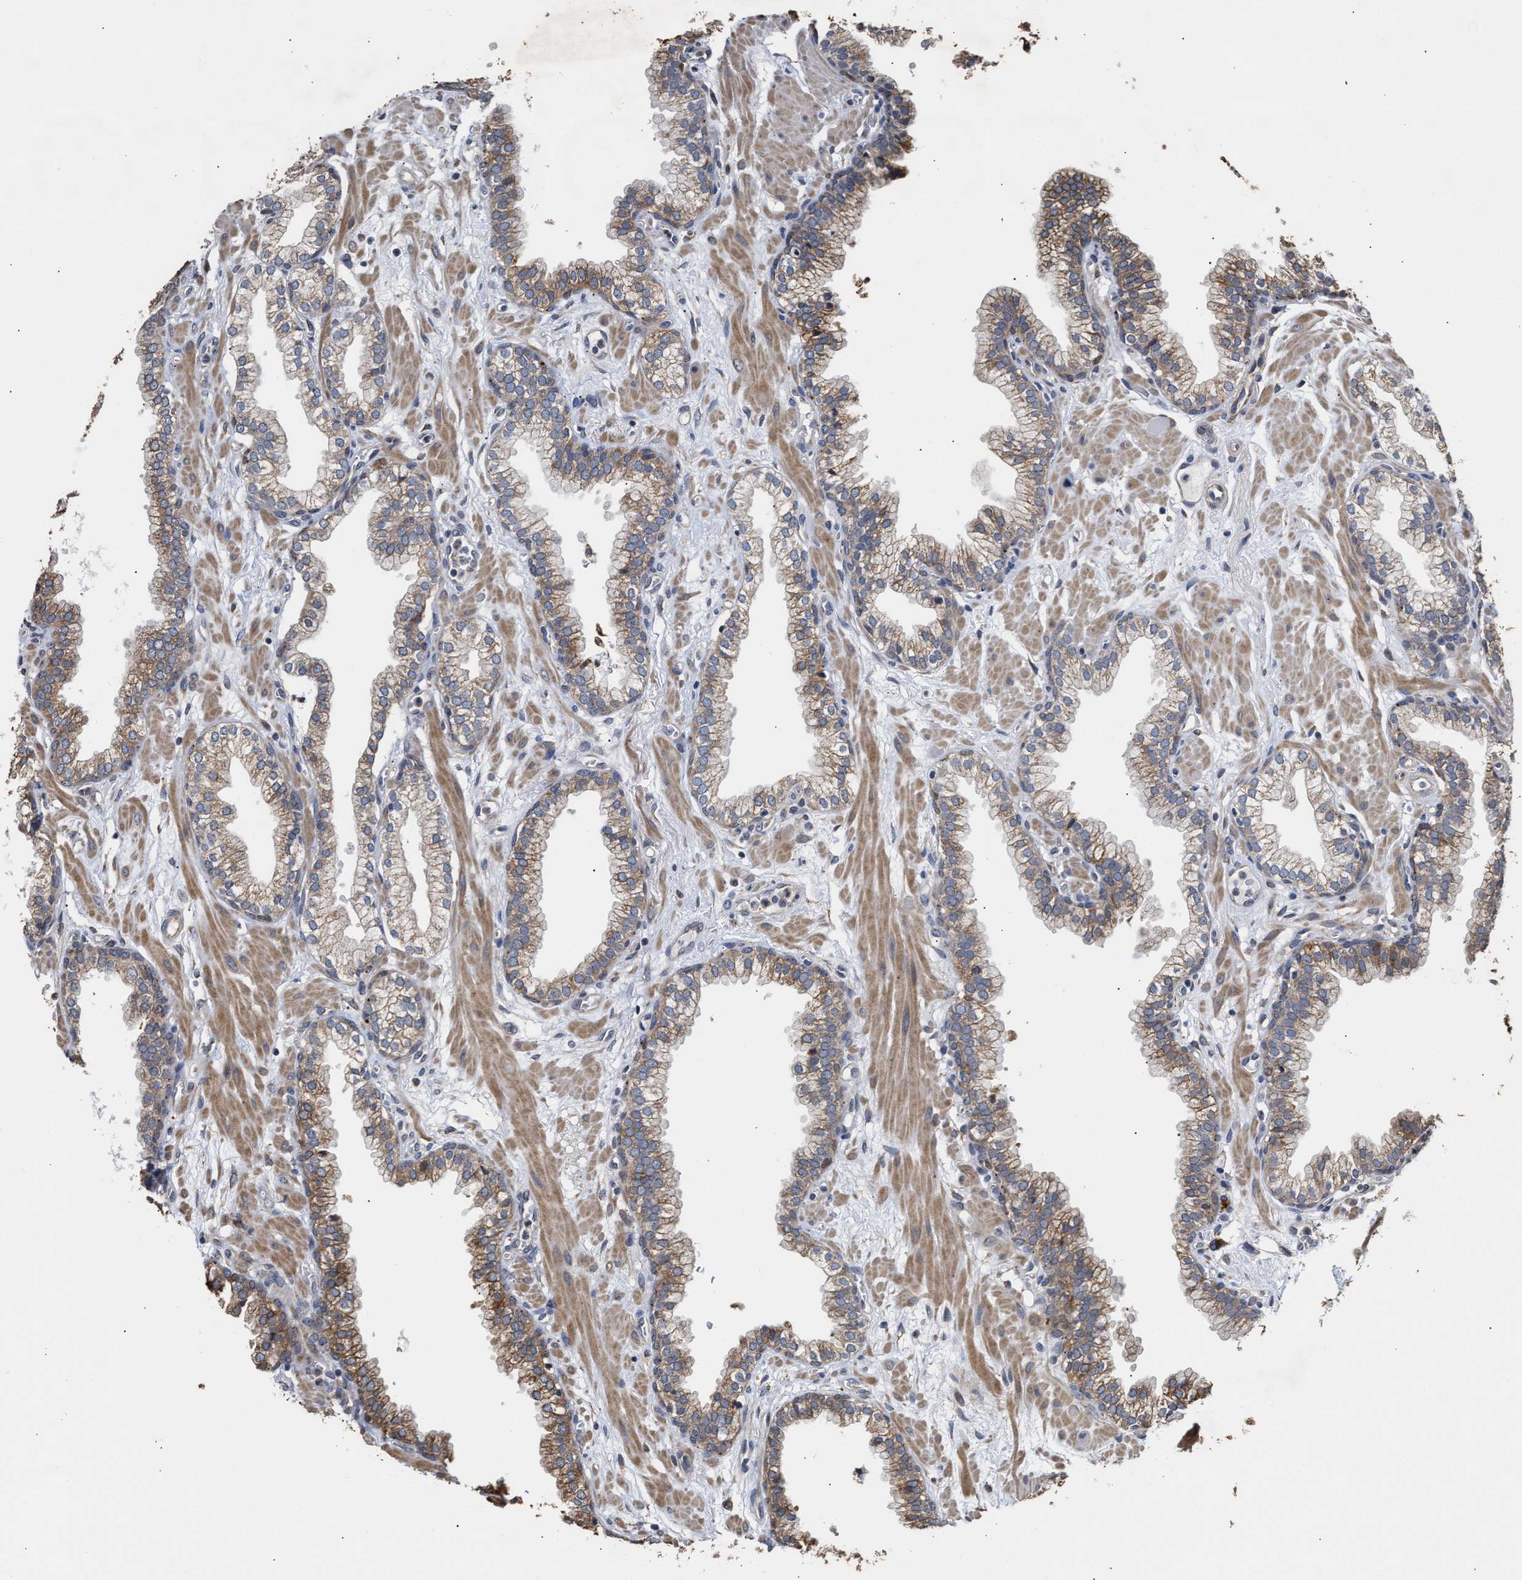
{"staining": {"intensity": "moderate", "quantity": ">75%", "location": "cytoplasmic/membranous"}, "tissue": "prostate", "cell_type": "Glandular cells", "image_type": "normal", "snomed": [{"axis": "morphology", "description": "Normal tissue, NOS"}, {"axis": "morphology", "description": "Urothelial carcinoma, Low grade"}, {"axis": "topography", "description": "Urinary bladder"}, {"axis": "topography", "description": "Prostate"}], "caption": "About >75% of glandular cells in benign human prostate exhibit moderate cytoplasmic/membranous protein positivity as visualized by brown immunohistochemical staining.", "gene": "GOSR1", "patient": {"sex": "male", "age": 60}}